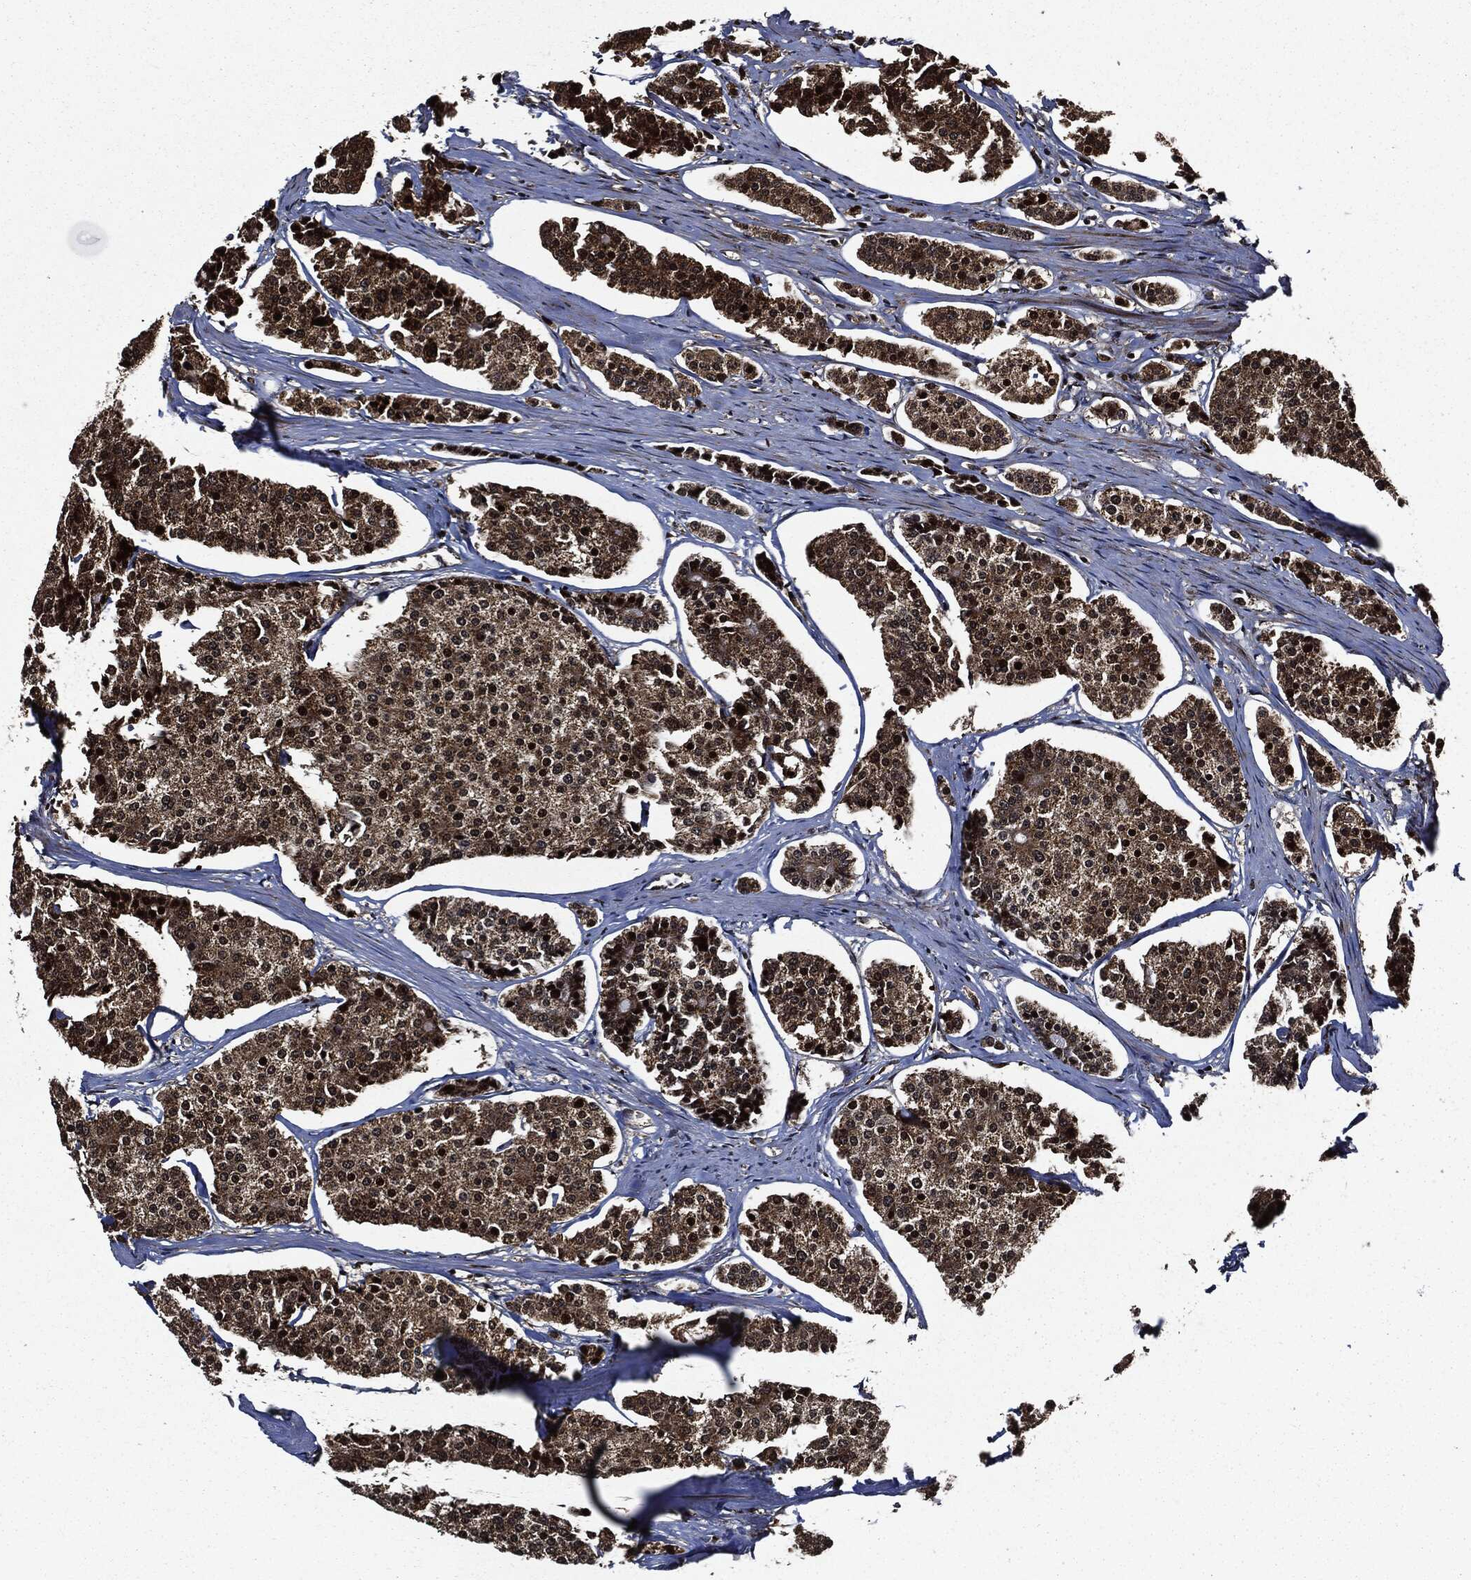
{"staining": {"intensity": "moderate", "quantity": ">75%", "location": "cytoplasmic/membranous,nuclear"}, "tissue": "carcinoid", "cell_type": "Tumor cells", "image_type": "cancer", "snomed": [{"axis": "morphology", "description": "Carcinoid, malignant, NOS"}, {"axis": "topography", "description": "Small intestine"}], "caption": "This is a histology image of IHC staining of malignant carcinoid, which shows moderate expression in the cytoplasmic/membranous and nuclear of tumor cells.", "gene": "SUGT1", "patient": {"sex": "female", "age": 65}}